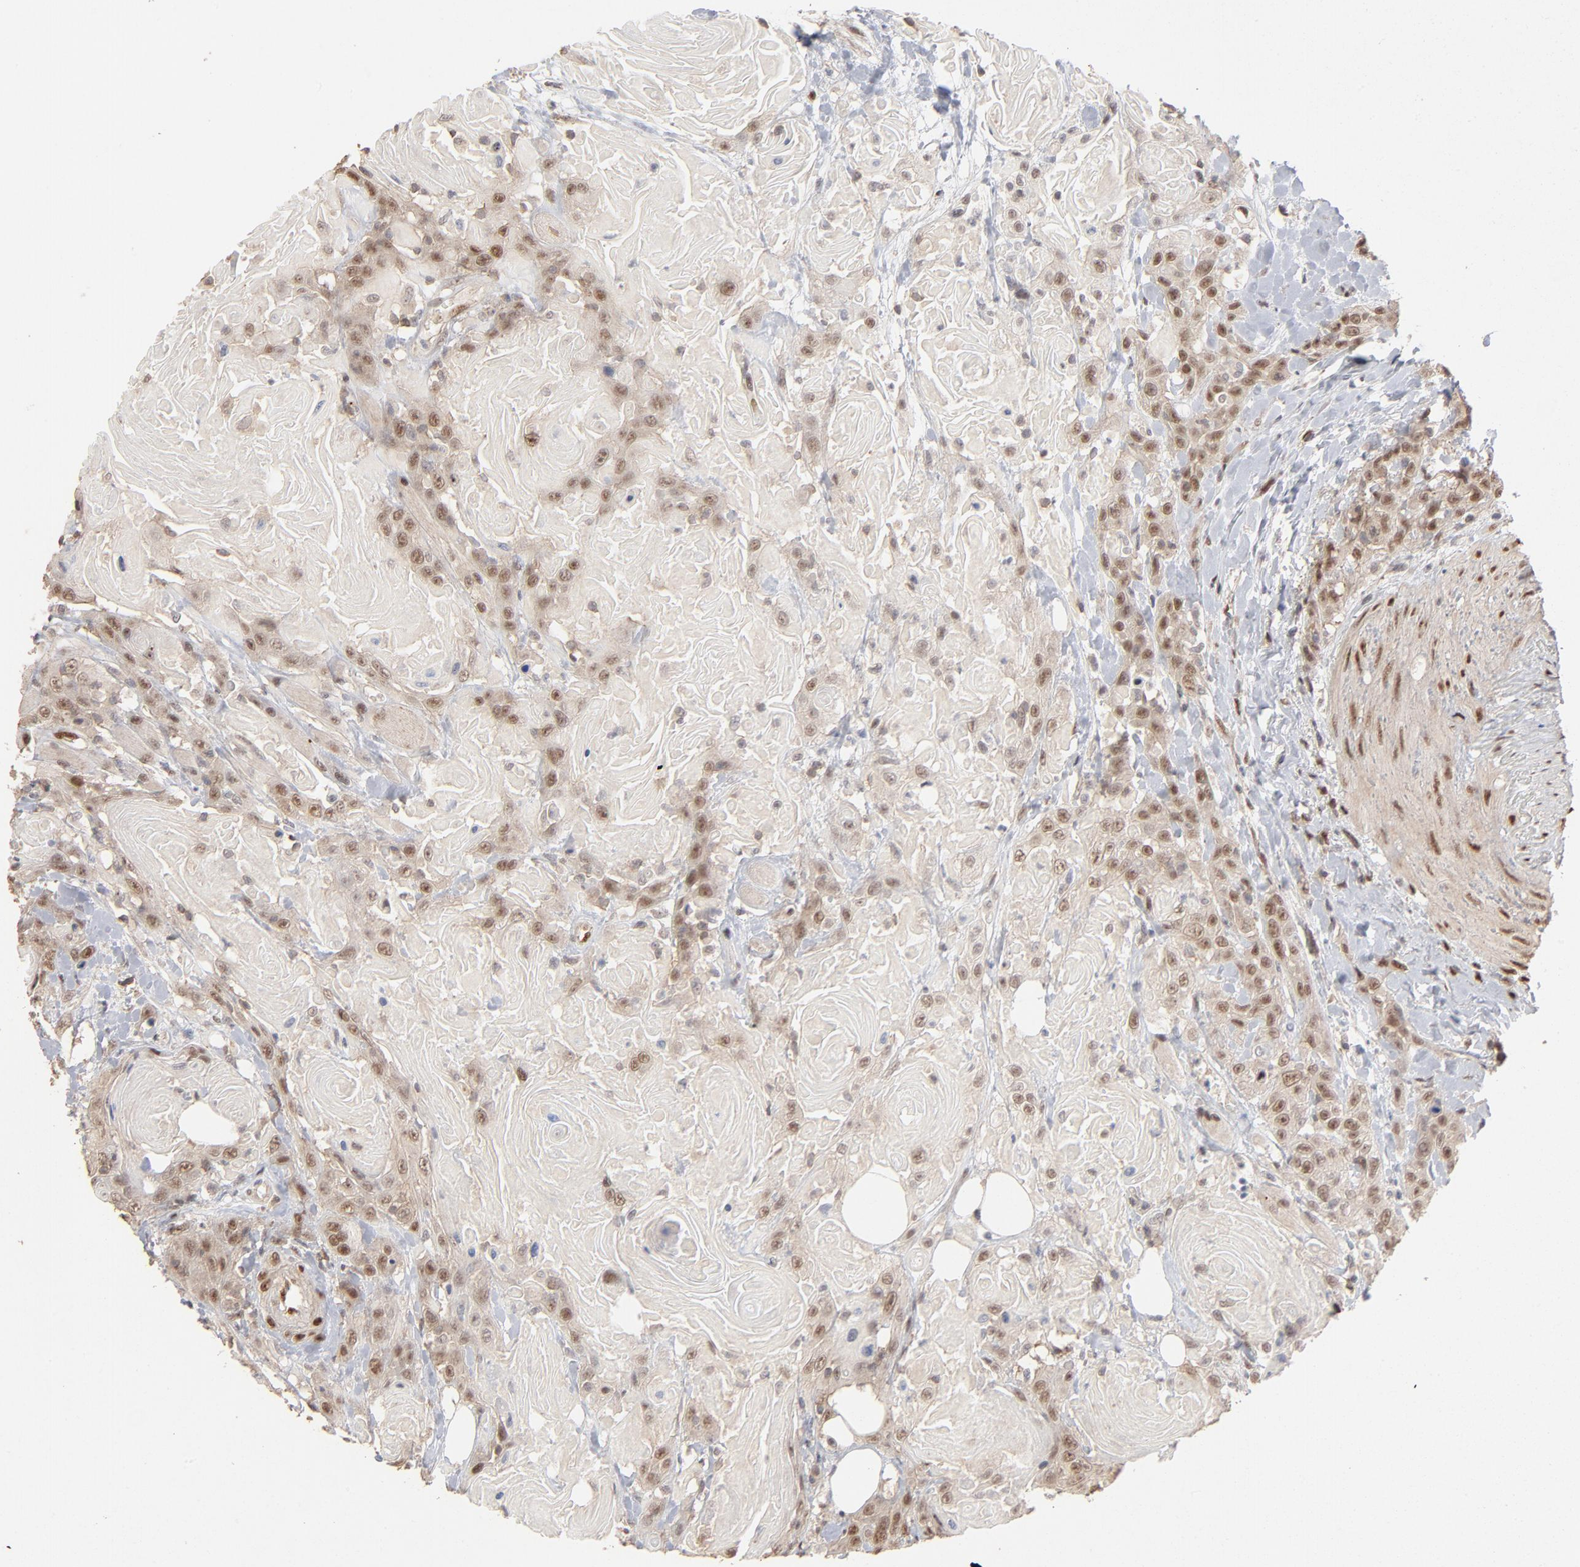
{"staining": {"intensity": "moderate", "quantity": ">75%", "location": "nuclear"}, "tissue": "head and neck cancer", "cell_type": "Tumor cells", "image_type": "cancer", "snomed": [{"axis": "morphology", "description": "Squamous cell carcinoma, NOS"}, {"axis": "topography", "description": "Head-Neck"}], "caption": "Human head and neck cancer stained with a protein marker reveals moderate staining in tumor cells.", "gene": "NFIB", "patient": {"sex": "female", "age": 84}}